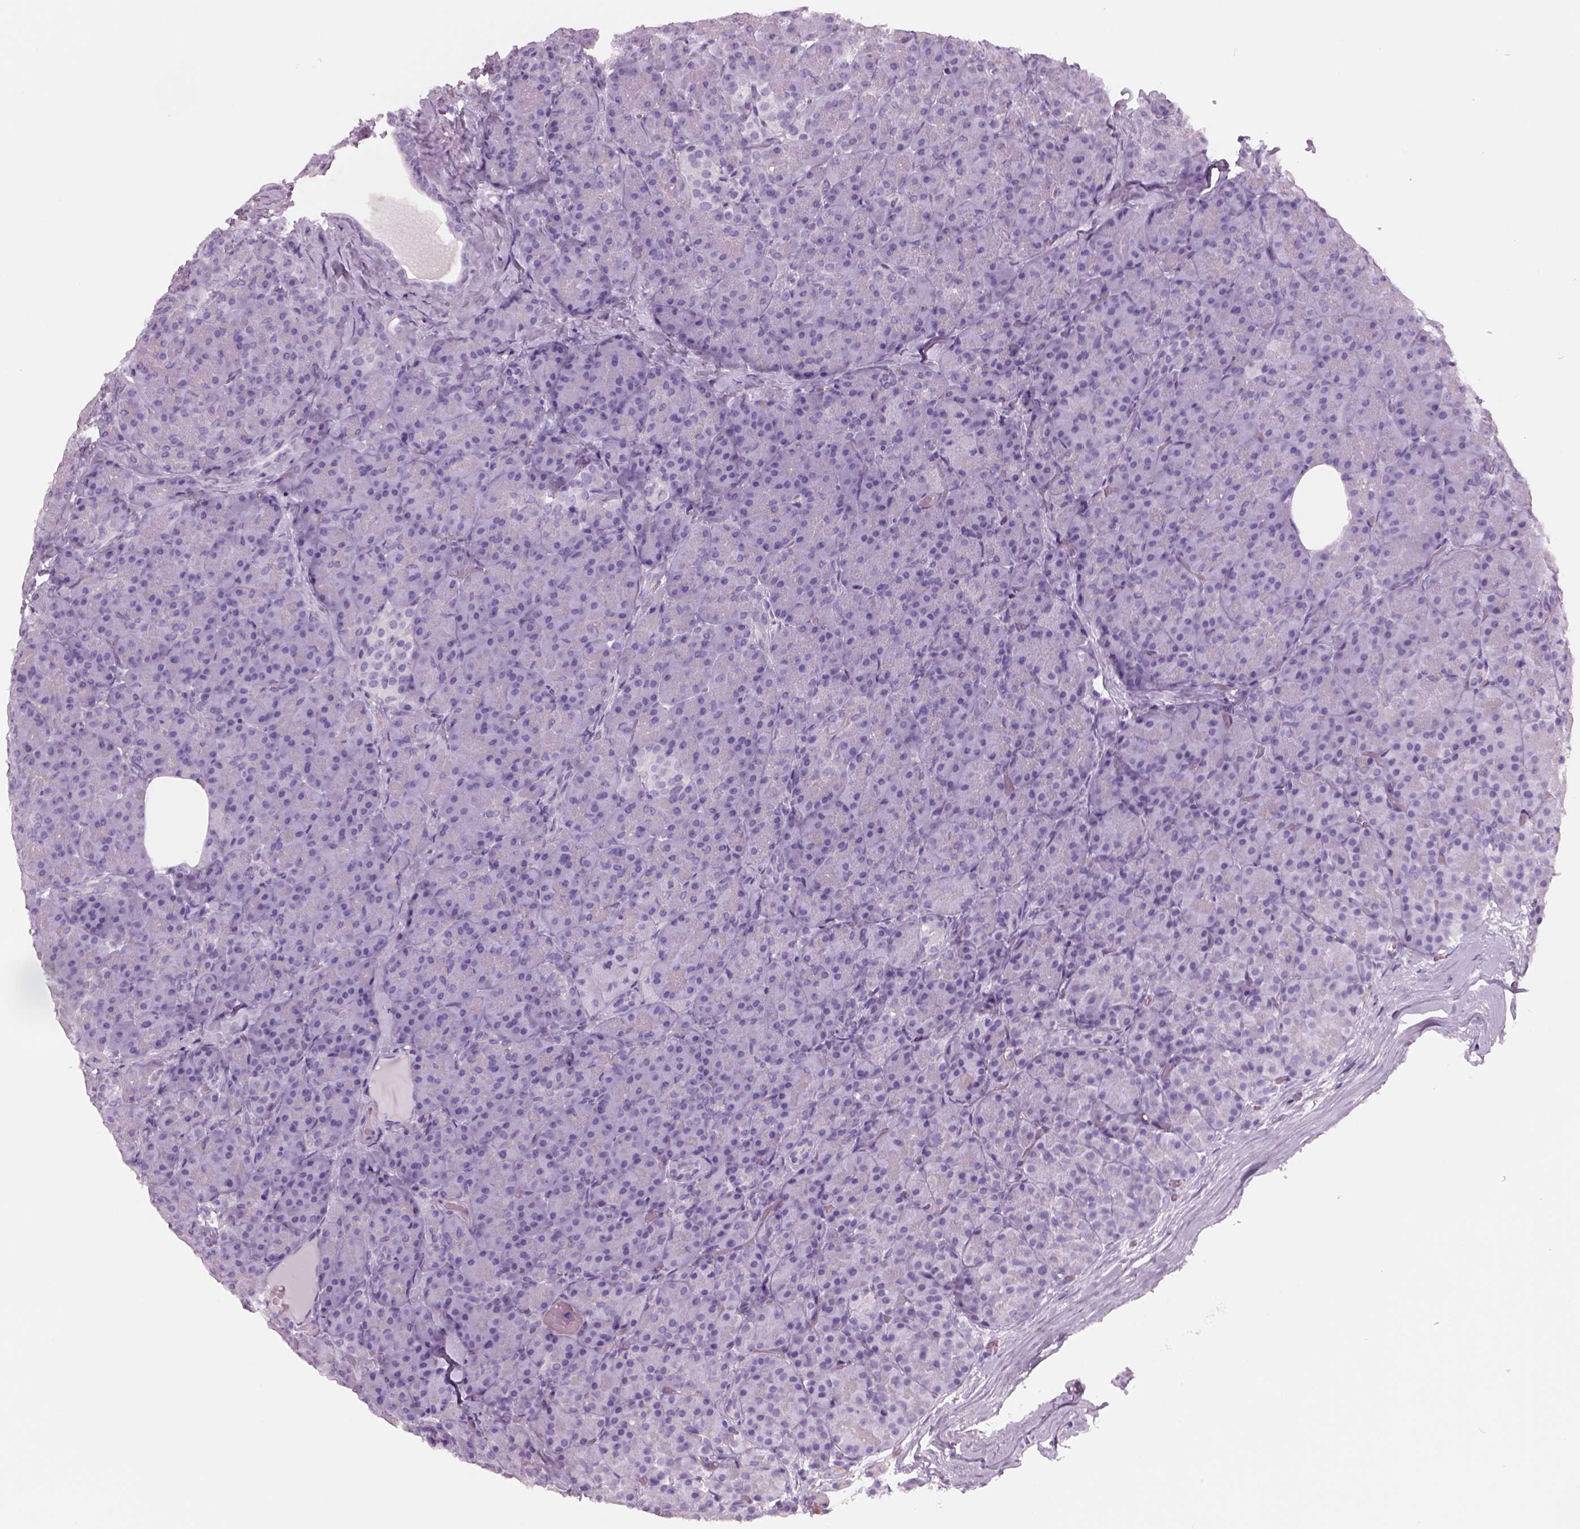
{"staining": {"intensity": "negative", "quantity": "none", "location": "none"}, "tissue": "pancreas", "cell_type": "Exocrine glandular cells", "image_type": "normal", "snomed": [{"axis": "morphology", "description": "Normal tissue, NOS"}, {"axis": "topography", "description": "Pancreas"}], "caption": "DAB (3,3'-diaminobenzidine) immunohistochemical staining of unremarkable pancreas exhibits no significant positivity in exocrine glandular cells.", "gene": "RHO", "patient": {"sex": "male", "age": 57}}